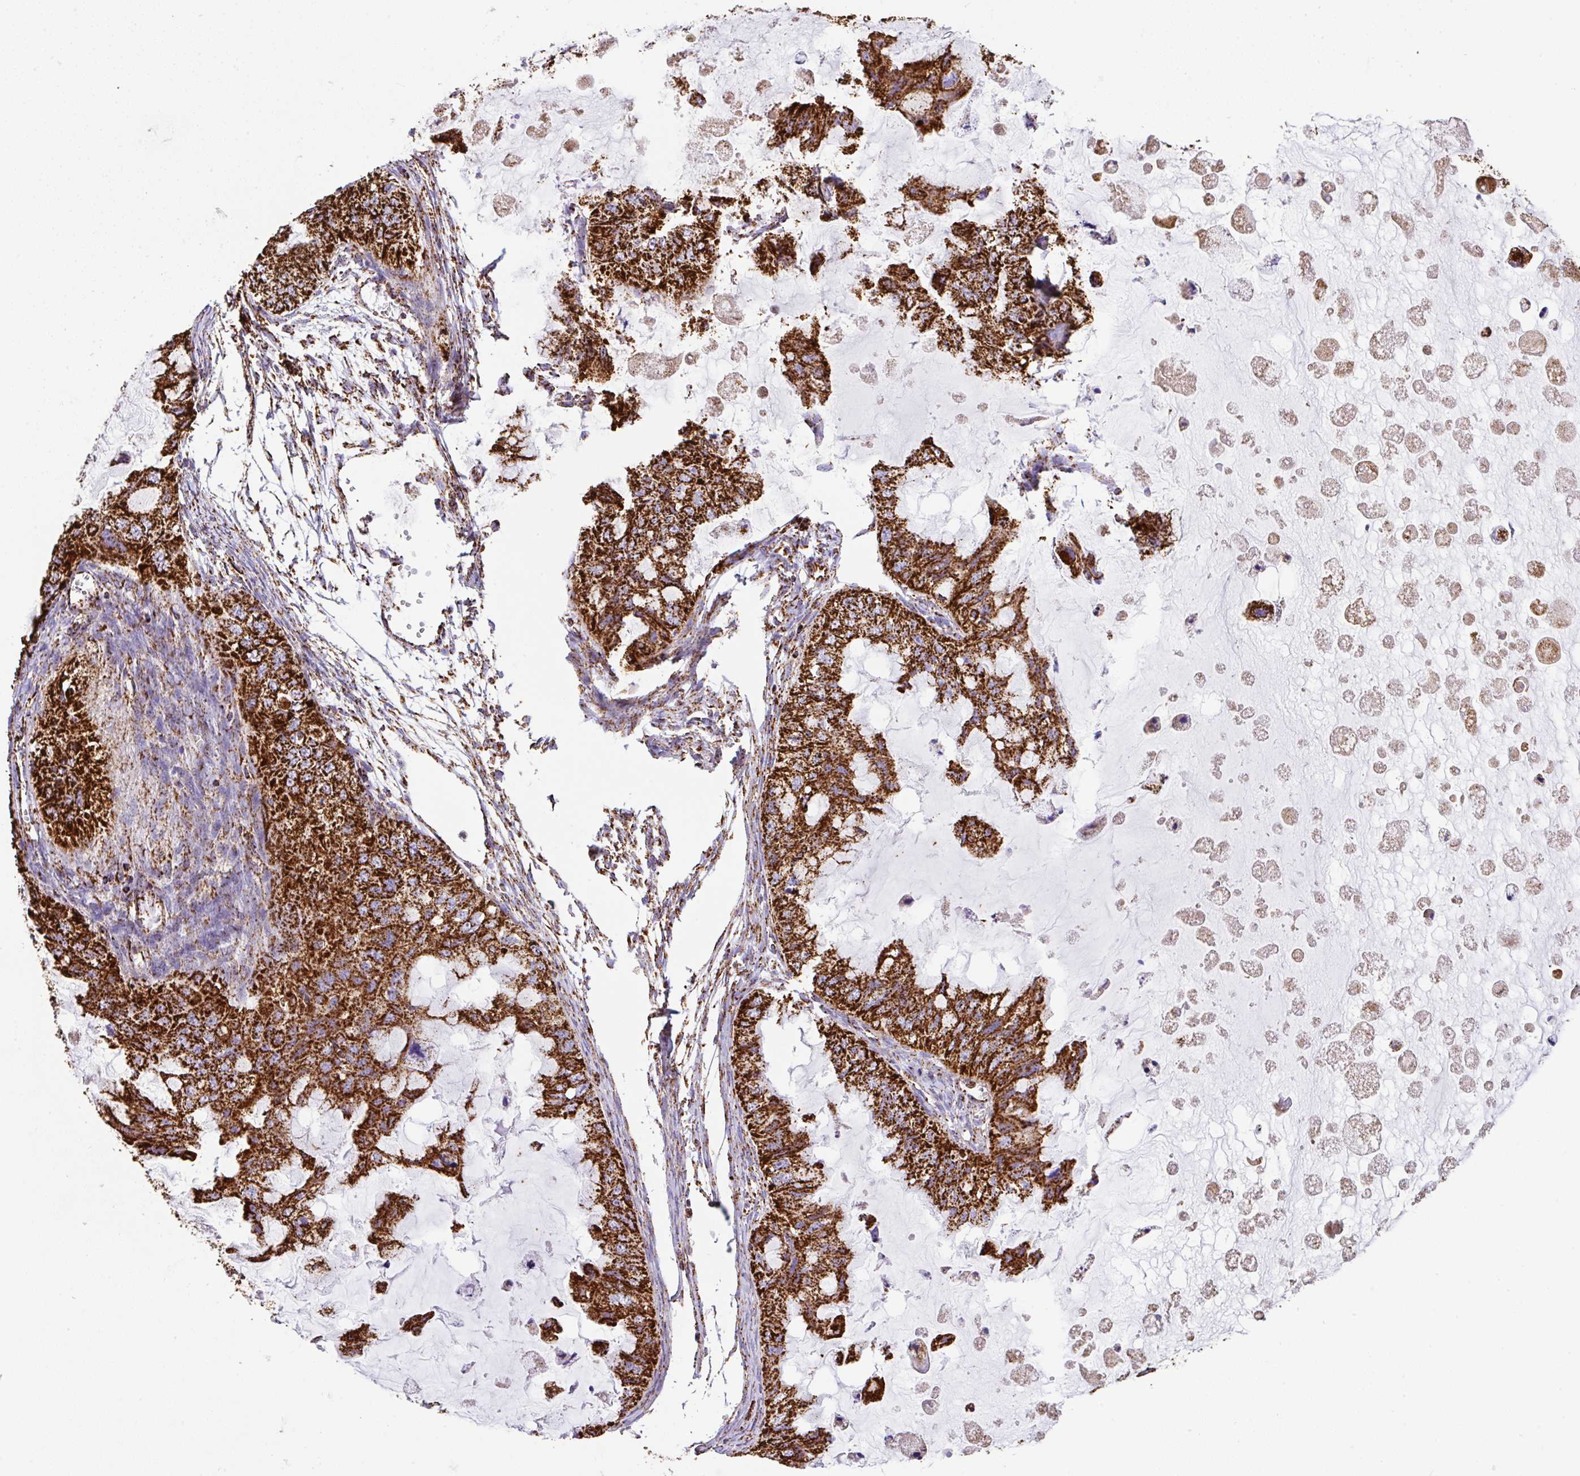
{"staining": {"intensity": "strong", "quantity": ">75%", "location": "cytoplasmic/membranous"}, "tissue": "ovarian cancer", "cell_type": "Tumor cells", "image_type": "cancer", "snomed": [{"axis": "morphology", "description": "Cystadenocarcinoma, mucinous, NOS"}, {"axis": "topography", "description": "Ovary"}], "caption": "Immunohistochemical staining of mucinous cystadenocarcinoma (ovarian) displays high levels of strong cytoplasmic/membranous expression in approximately >75% of tumor cells.", "gene": "ANKRD33B", "patient": {"sex": "female", "age": 72}}